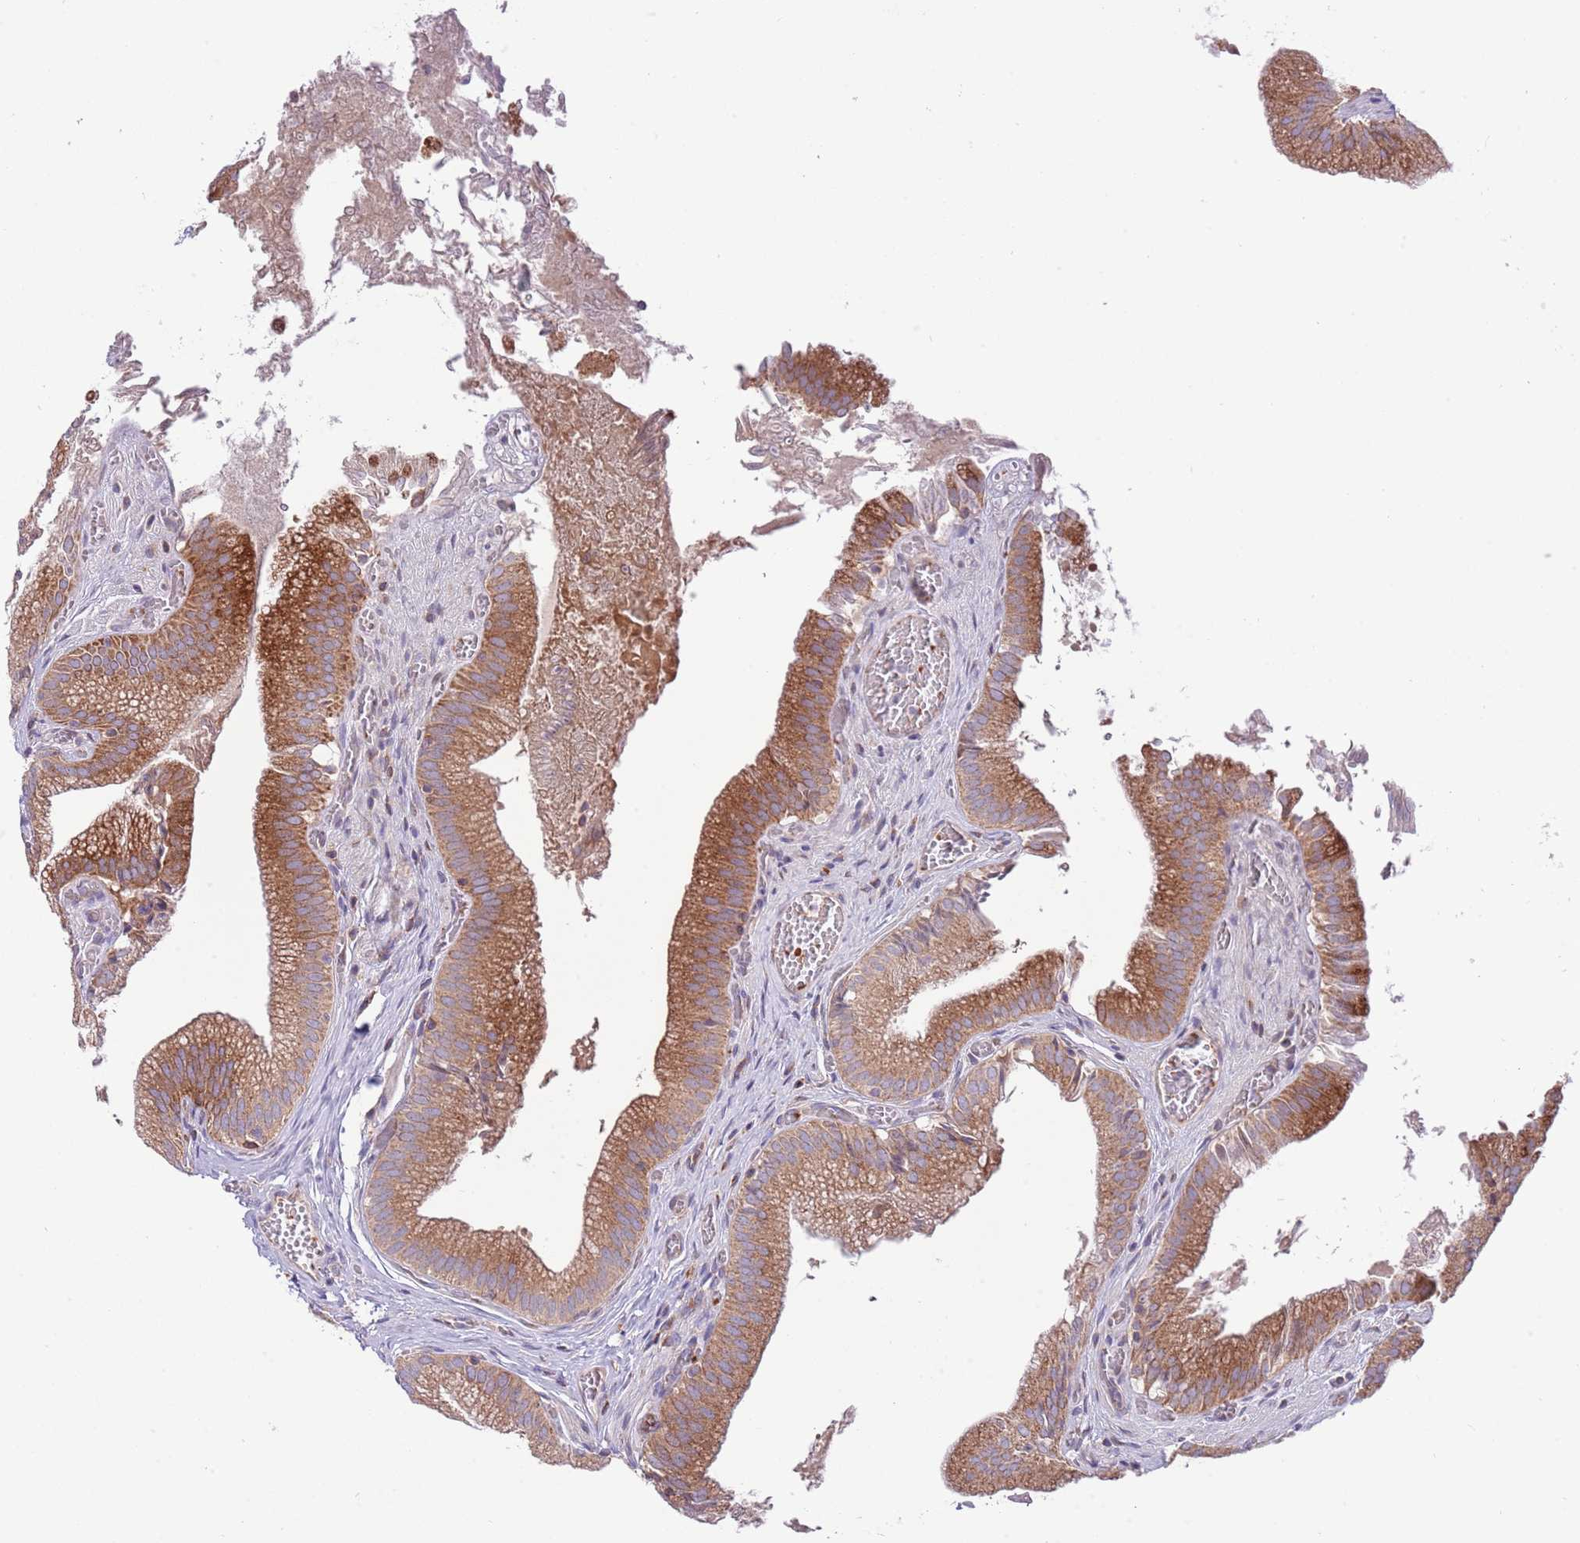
{"staining": {"intensity": "moderate", "quantity": ">75%", "location": "cytoplasmic/membranous"}, "tissue": "gallbladder", "cell_type": "Glandular cells", "image_type": "normal", "snomed": [{"axis": "morphology", "description": "Normal tissue, NOS"}, {"axis": "topography", "description": "Gallbladder"}, {"axis": "topography", "description": "Peripheral nerve tissue"}], "caption": "Glandular cells display medium levels of moderate cytoplasmic/membranous staining in about >75% of cells in normal human gallbladder.", "gene": "DAND5", "patient": {"sex": "male", "age": 17}}